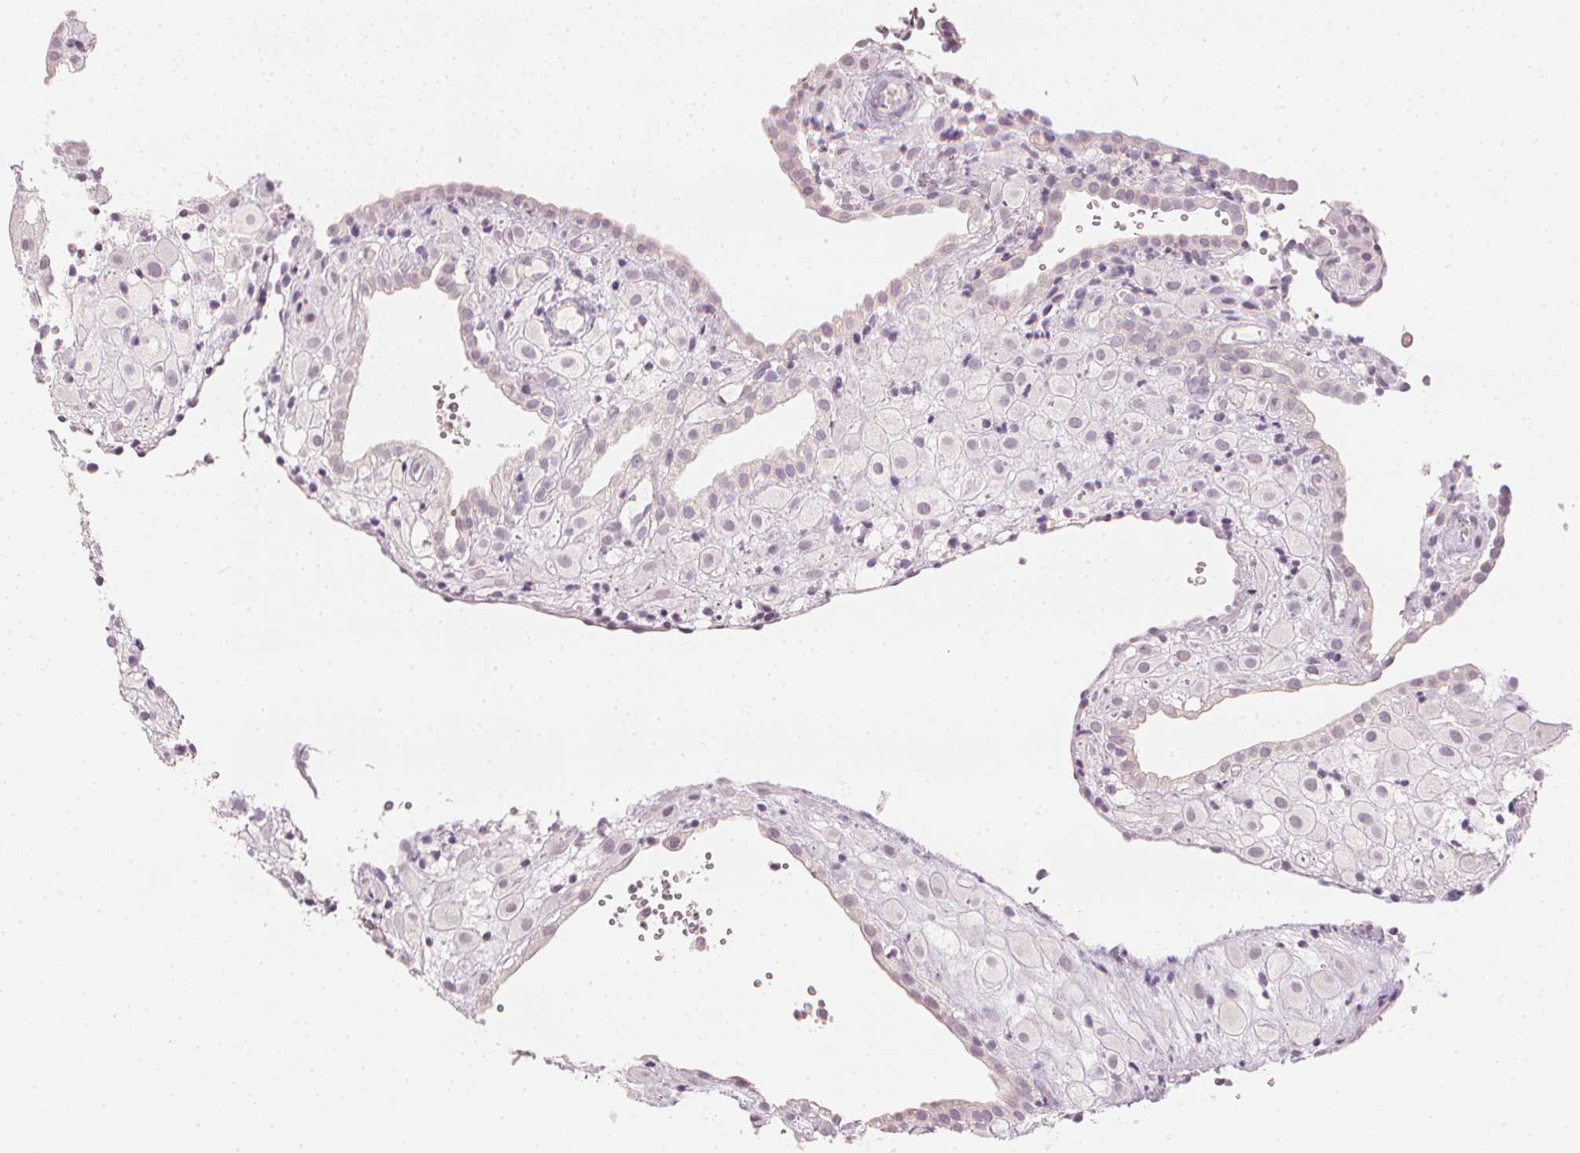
{"staining": {"intensity": "negative", "quantity": "none", "location": "none"}, "tissue": "placenta", "cell_type": "Decidual cells", "image_type": "normal", "snomed": [{"axis": "morphology", "description": "Normal tissue, NOS"}, {"axis": "topography", "description": "Placenta"}], "caption": "This is an immunohistochemistry (IHC) photomicrograph of normal placenta. There is no expression in decidual cells.", "gene": "CALB1", "patient": {"sex": "female", "age": 24}}